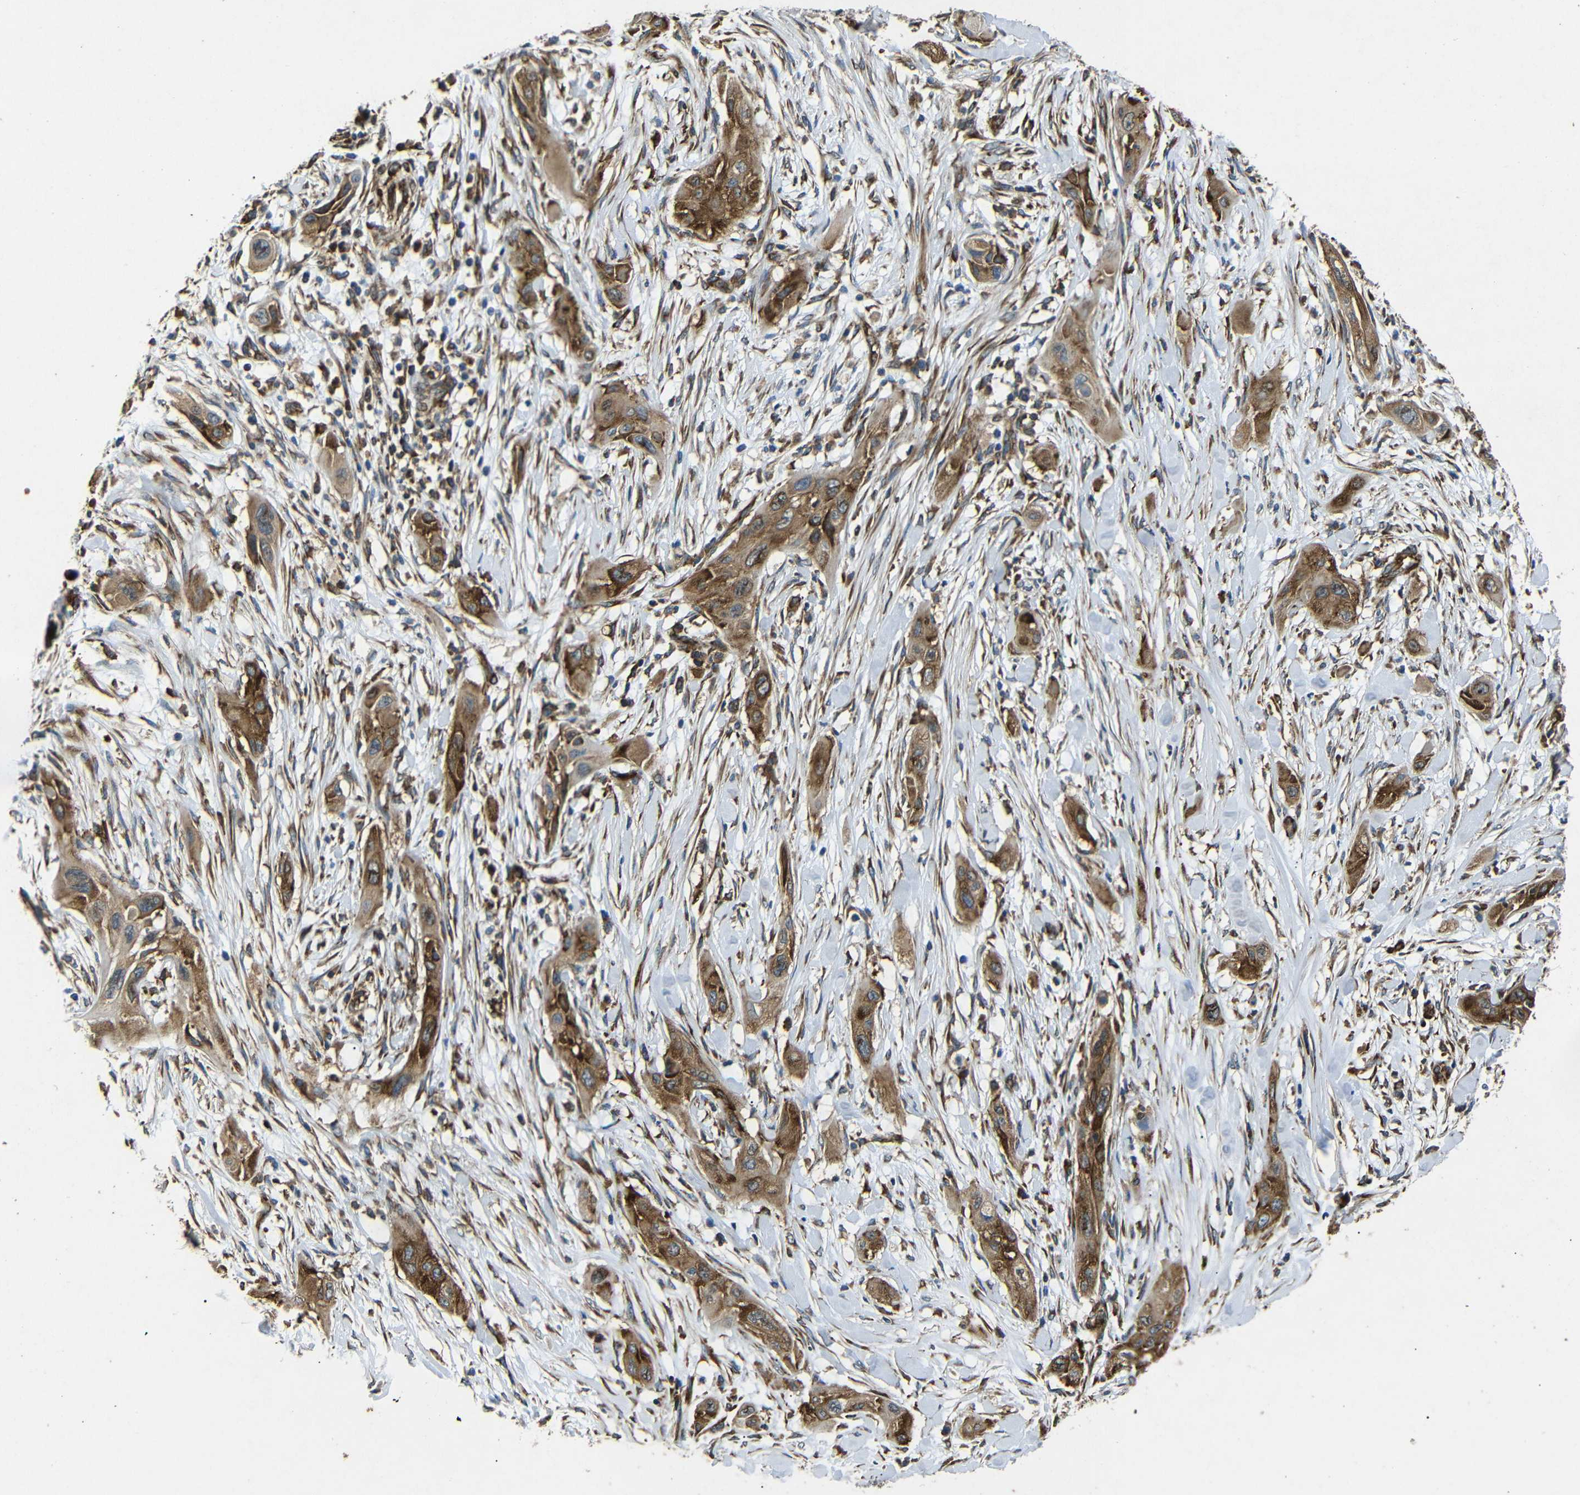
{"staining": {"intensity": "strong", "quantity": ">75%", "location": "cytoplasmic/membranous"}, "tissue": "lung cancer", "cell_type": "Tumor cells", "image_type": "cancer", "snomed": [{"axis": "morphology", "description": "Squamous cell carcinoma, NOS"}, {"axis": "topography", "description": "Lung"}], "caption": "Lung squamous cell carcinoma stained for a protein (brown) demonstrates strong cytoplasmic/membranous positive expression in about >75% of tumor cells.", "gene": "BTF3", "patient": {"sex": "female", "age": 47}}